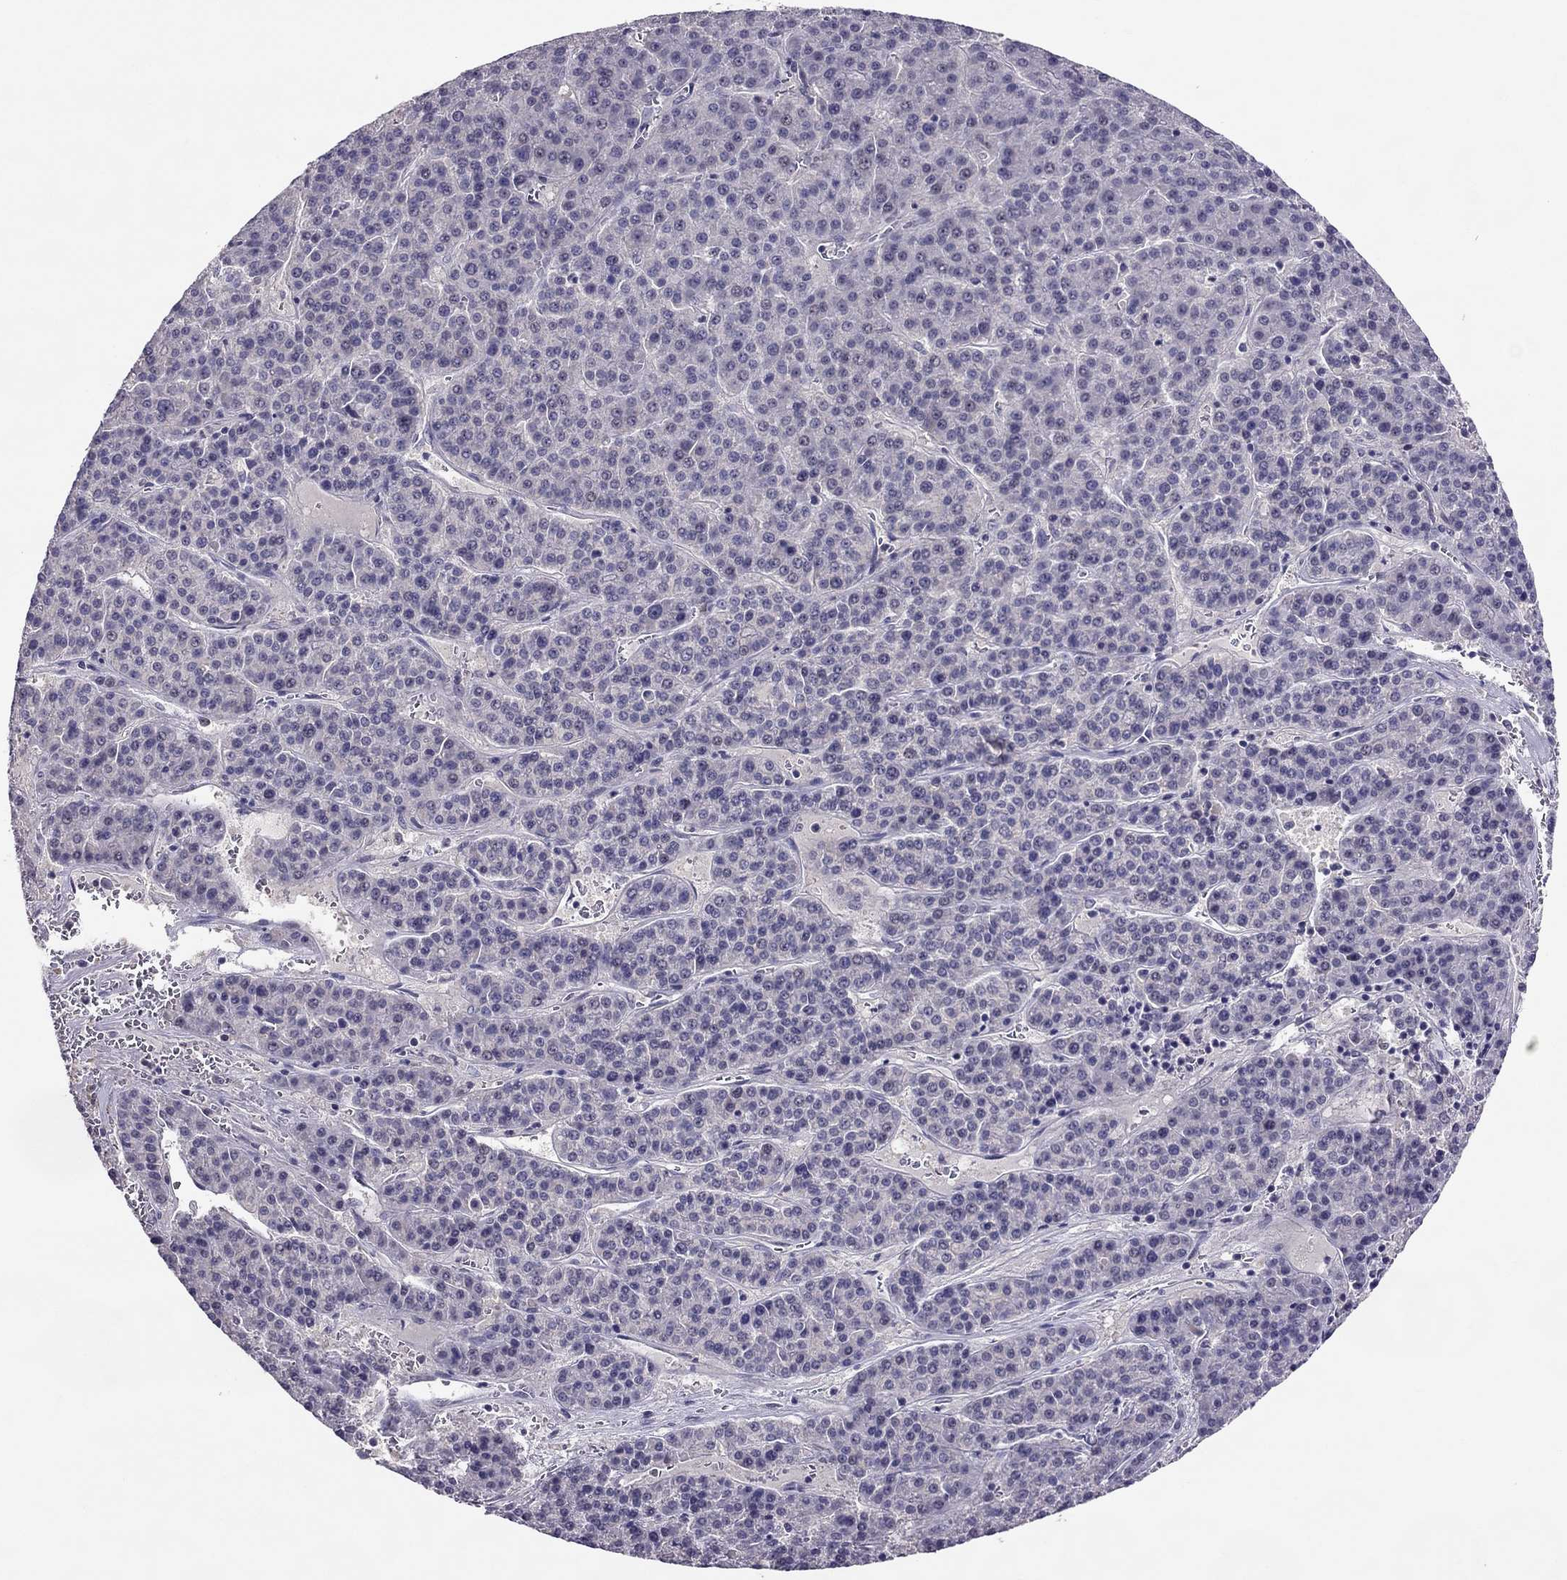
{"staining": {"intensity": "negative", "quantity": "none", "location": "none"}, "tissue": "liver cancer", "cell_type": "Tumor cells", "image_type": "cancer", "snomed": [{"axis": "morphology", "description": "Carcinoma, Hepatocellular, NOS"}, {"axis": "topography", "description": "Liver"}], "caption": "Tumor cells show no significant protein staining in liver hepatocellular carcinoma.", "gene": "LRRC46", "patient": {"sex": "female", "age": 58}}